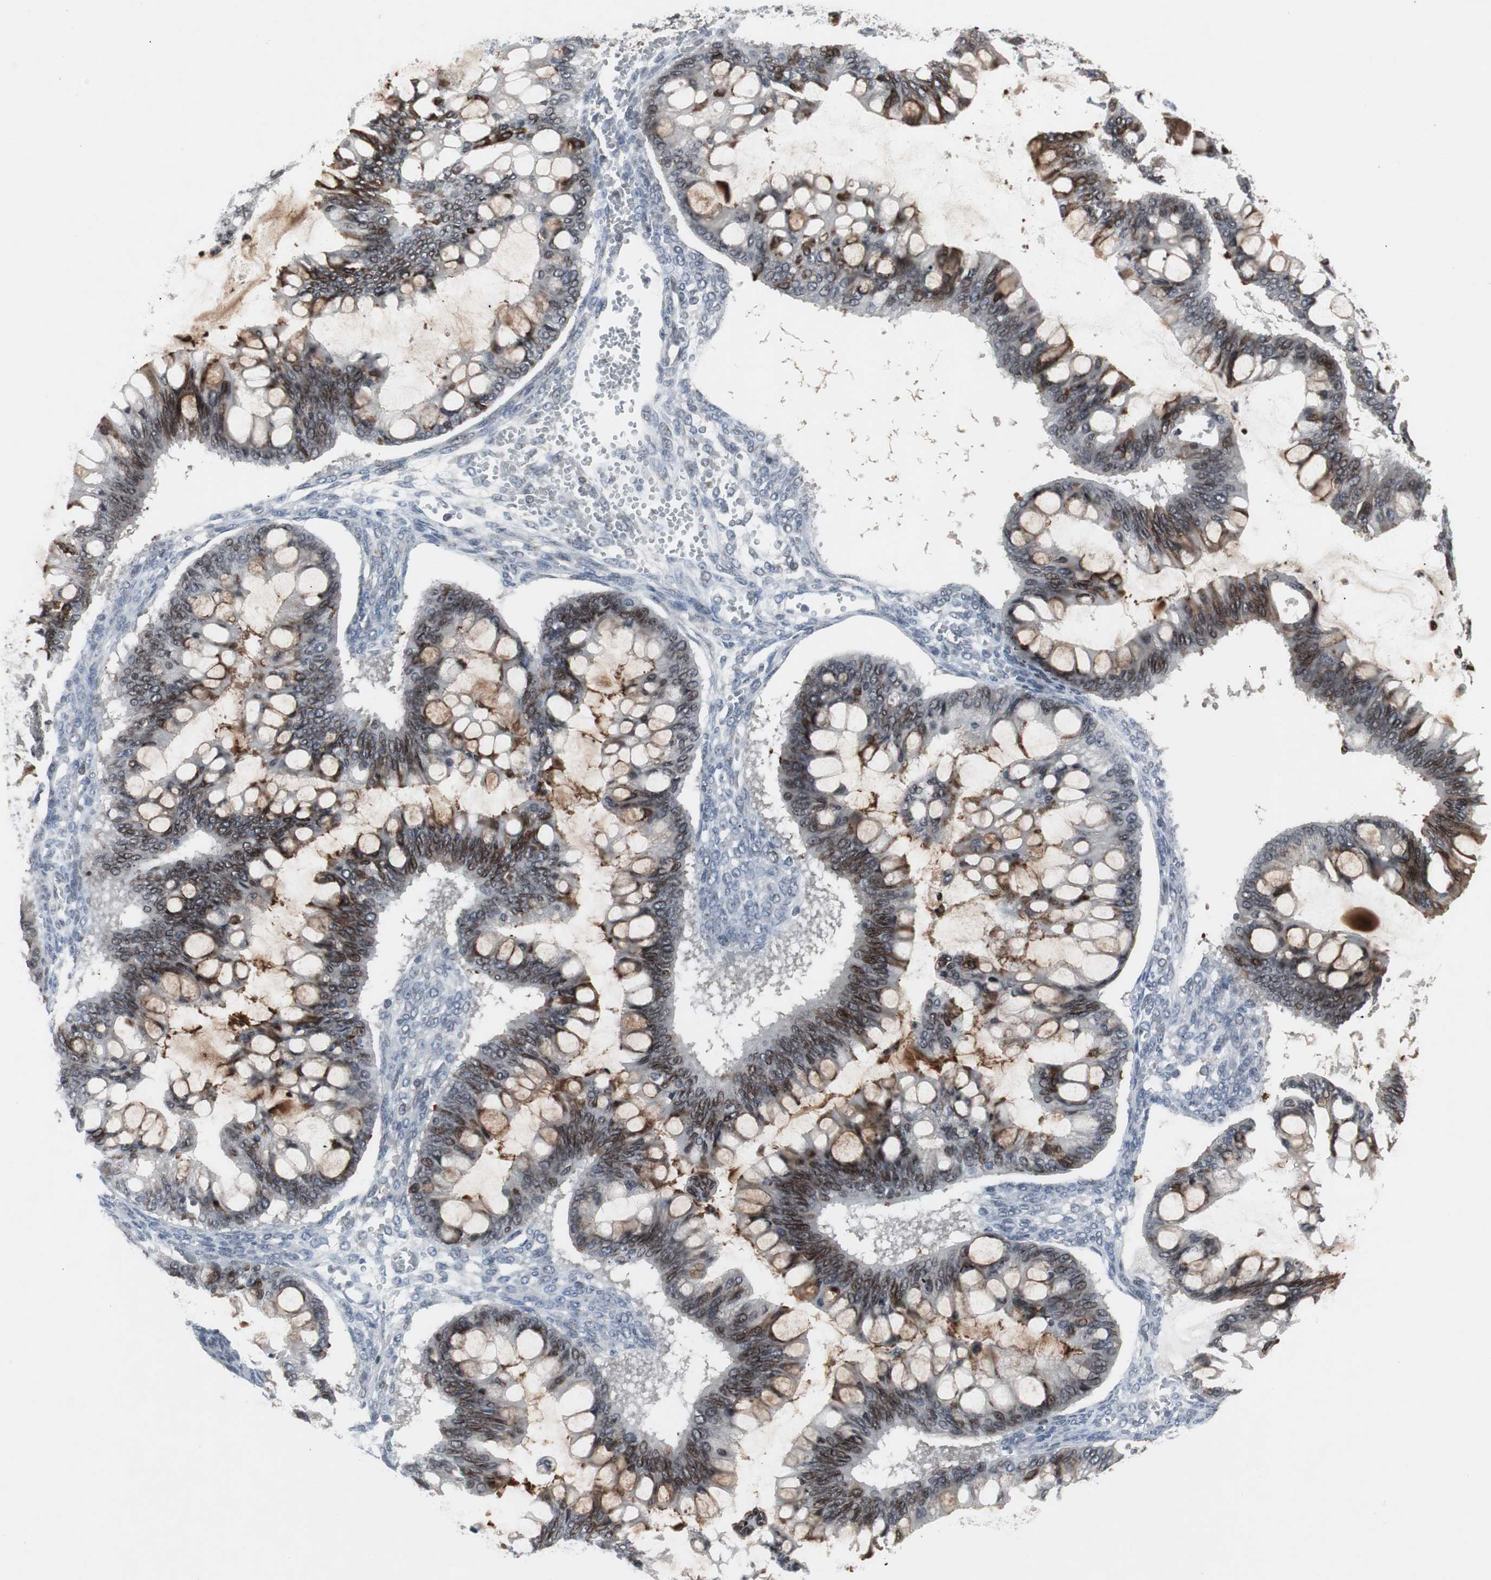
{"staining": {"intensity": "strong", "quantity": "25%-75%", "location": "cytoplasmic/membranous,nuclear"}, "tissue": "ovarian cancer", "cell_type": "Tumor cells", "image_type": "cancer", "snomed": [{"axis": "morphology", "description": "Cystadenocarcinoma, mucinous, NOS"}, {"axis": "topography", "description": "Ovary"}], "caption": "Immunohistochemical staining of human ovarian cancer (mucinous cystadenocarcinoma) reveals strong cytoplasmic/membranous and nuclear protein expression in approximately 25%-75% of tumor cells.", "gene": "ZNF396", "patient": {"sex": "female", "age": 73}}